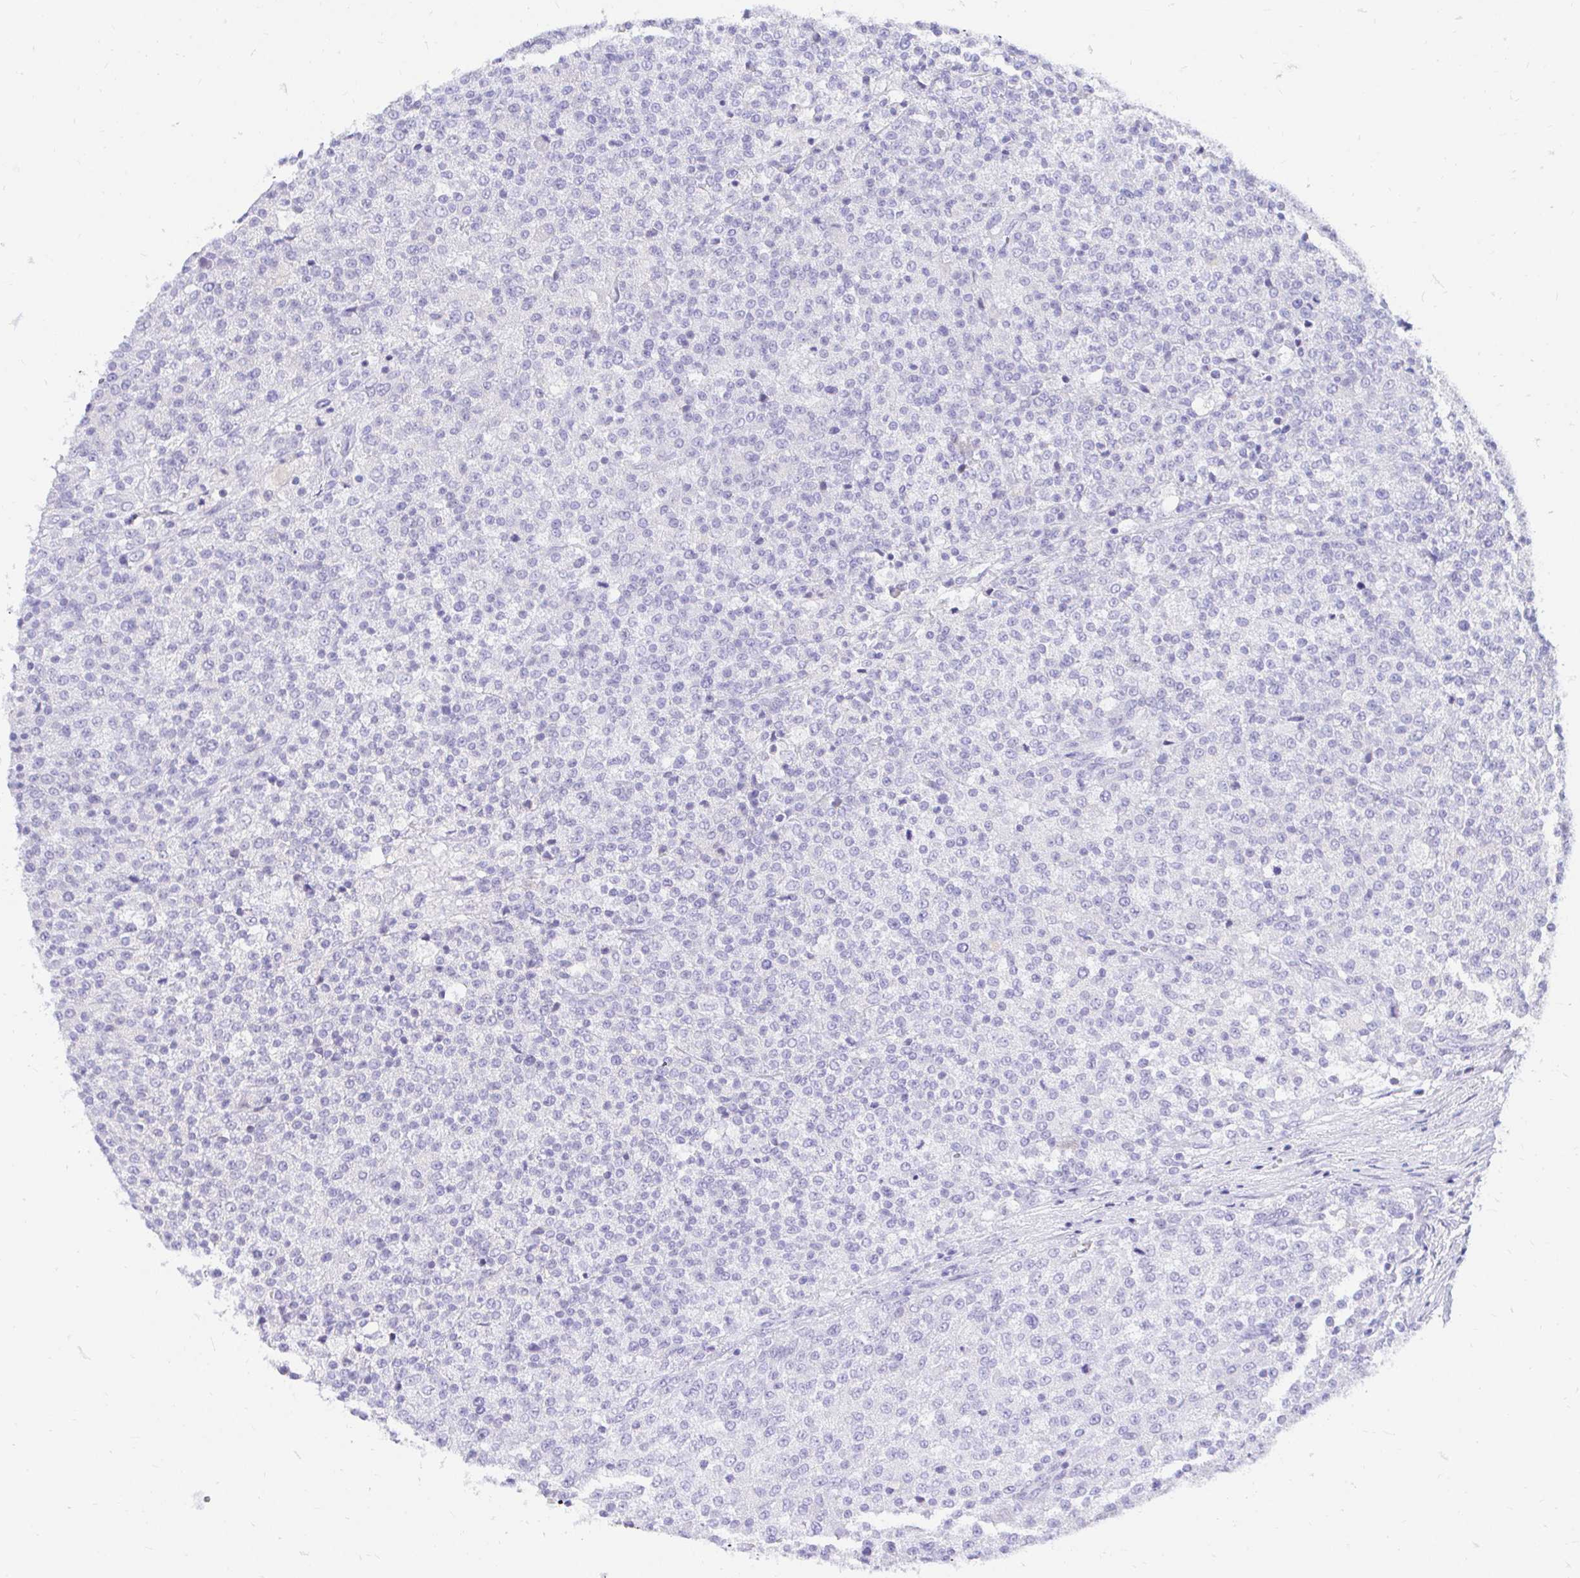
{"staining": {"intensity": "negative", "quantity": "none", "location": "none"}, "tissue": "testis cancer", "cell_type": "Tumor cells", "image_type": "cancer", "snomed": [{"axis": "morphology", "description": "Seminoma, NOS"}, {"axis": "topography", "description": "Testis"}], "caption": "There is no significant positivity in tumor cells of seminoma (testis).", "gene": "FATE1", "patient": {"sex": "male", "age": 59}}